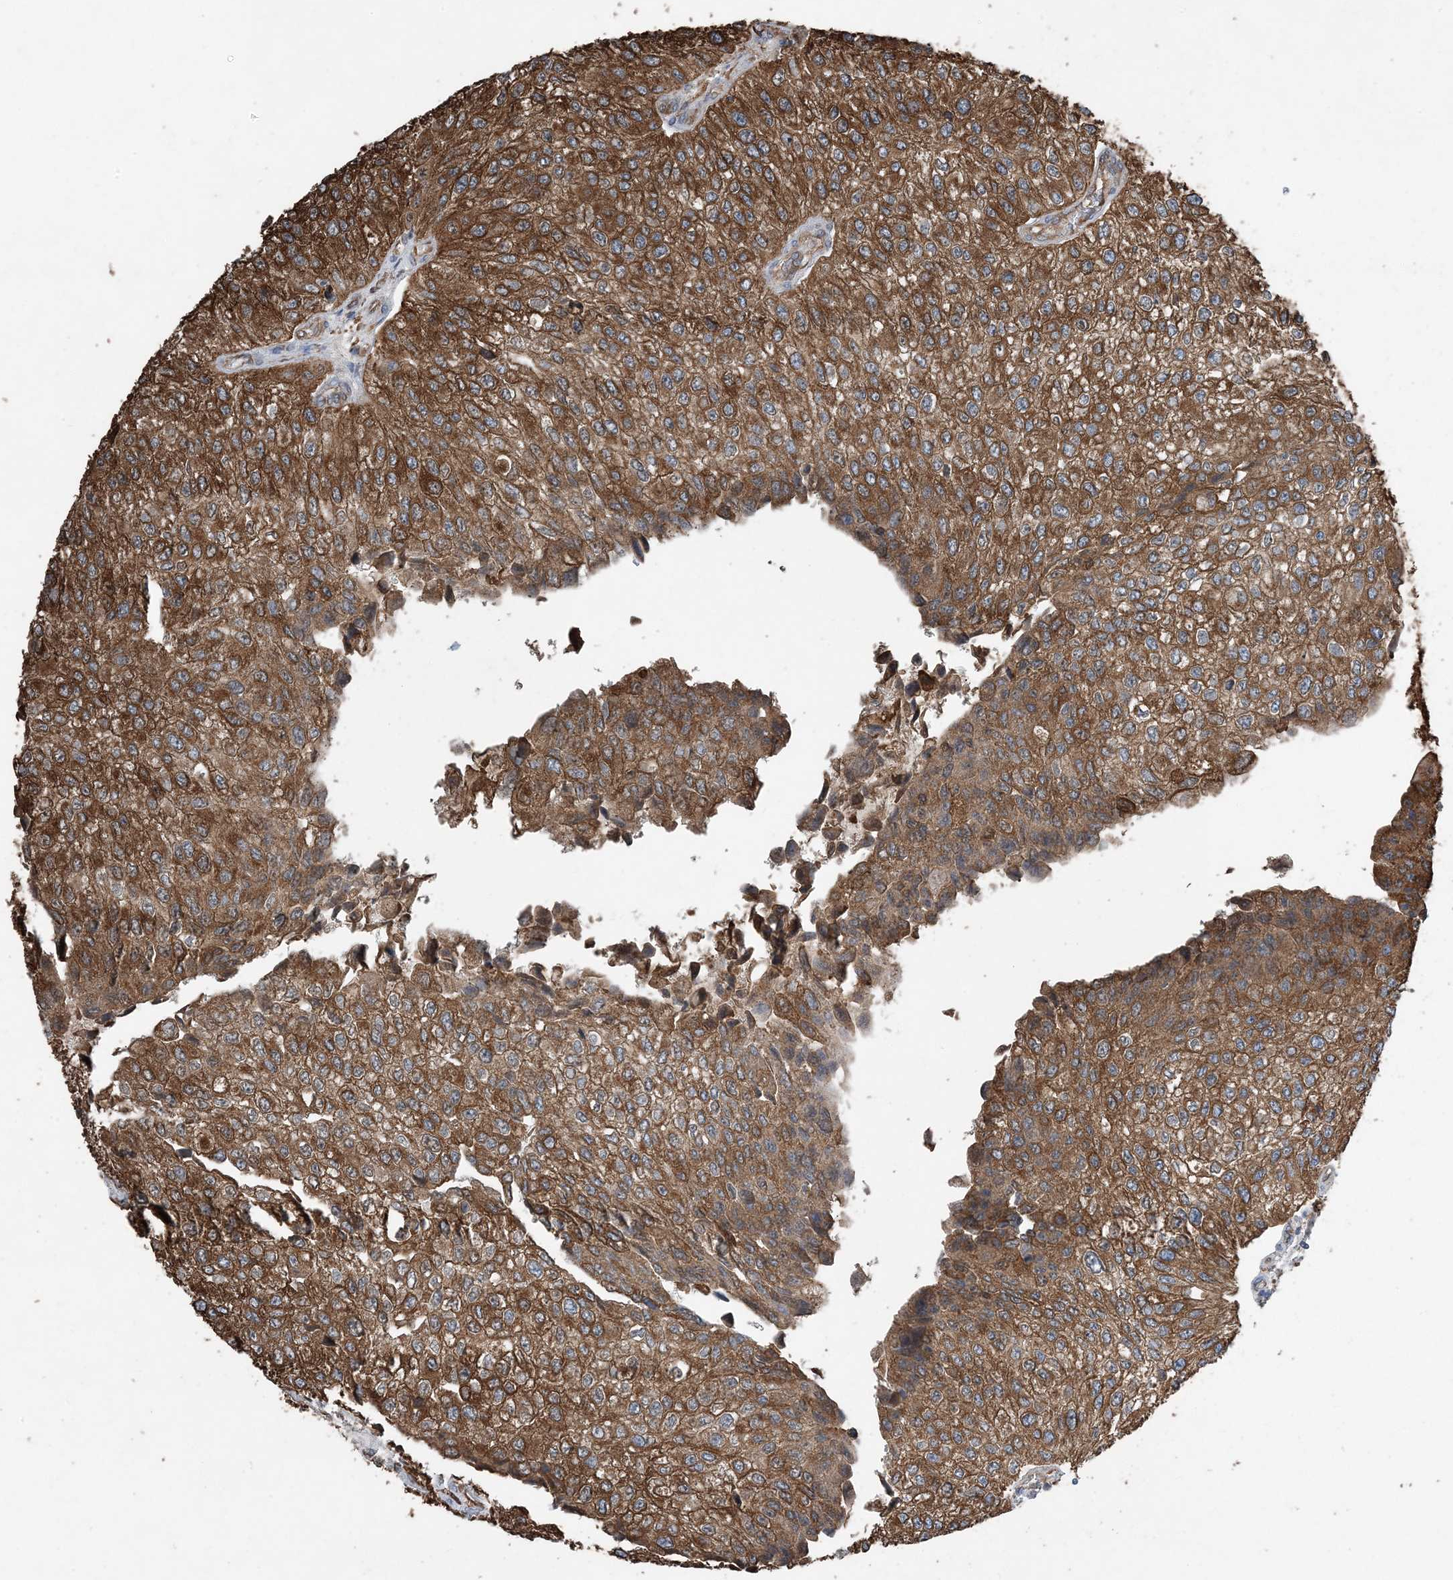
{"staining": {"intensity": "strong", "quantity": ">75%", "location": "cytoplasmic/membranous"}, "tissue": "urothelial cancer", "cell_type": "Tumor cells", "image_type": "cancer", "snomed": [{"axis": "morphology", "description": "Urothelial carcinoma, High grade"}, {"axis": "topography", "description": "Kidney"}, {"axis": "topography", "description": "Urinary bladder"}], "caption": "Immunohistochemical staining of human high-grade urothelial carcinoma displays high levels of strong cytoplasmic/membranous positivity in approximately >75% of tumor cells. (brown staining indicates protein expression, while blue staining denotes nuclei).", "gene": "PDIA6", "patient": {"sex": "male", "age": 77}}